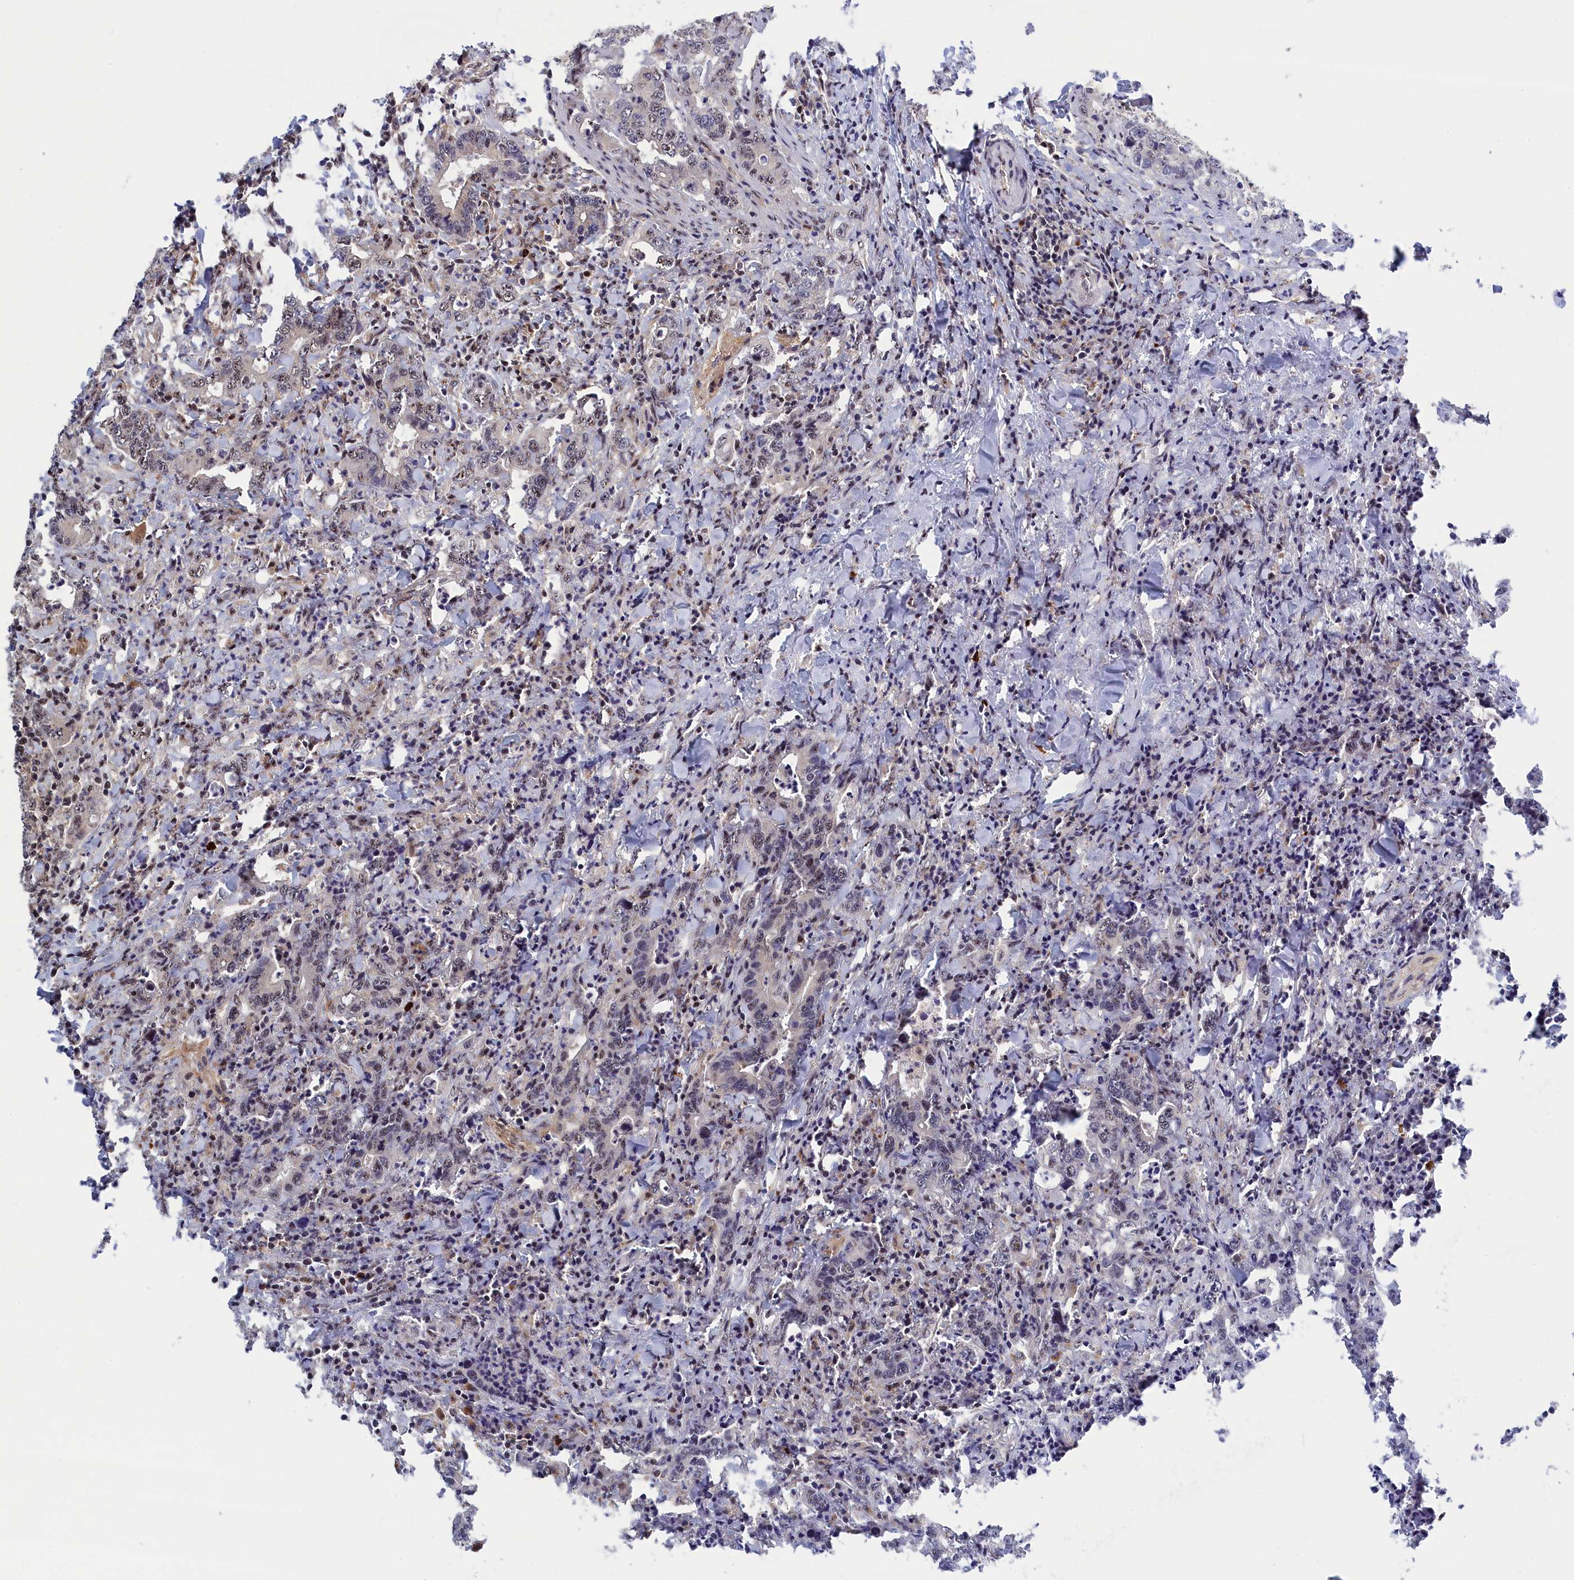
{"staining": {"intensity": "weak", "quantity": "25%-75%", "location": "nuclear"}, "tissue": "colorectal cancer", "cell_type": "Tumor cells", "image_type": "cancer", "snomed": [{"axis": "morphology", "description": "Adenocarcinoma, NOS"}, {"axis": "topography", "description": "Colon"}], "caption": "Brown immunohistochemical staining in human adenocarcinoma (colorectal) shows weak nuclear positivity in about 25%-75% of tumor cells.", "gene": "TAB1", "patient": {"sex": "female", "age": 75}}